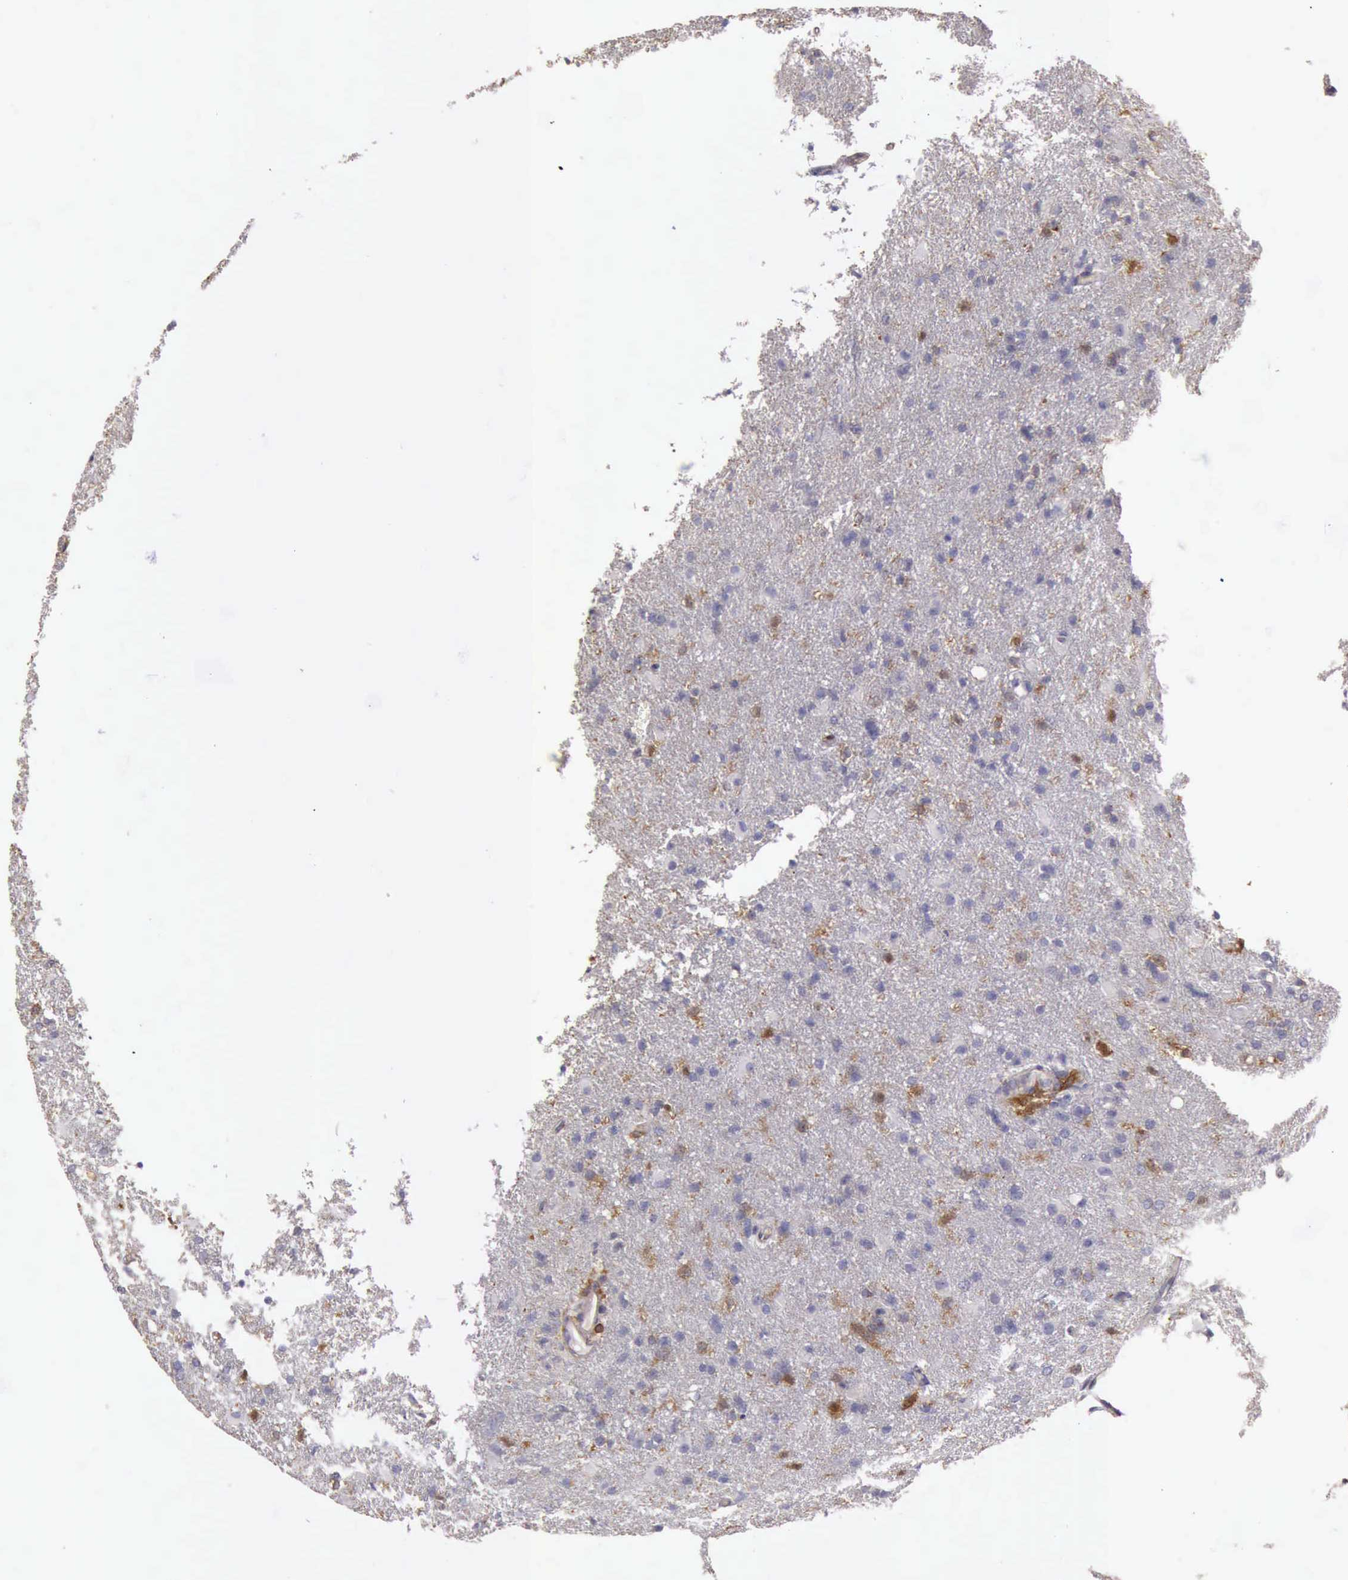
{"staining": {"intensity": "negative", "quantity": "none", "location": "none"}, "tissue": "glioma", "cell_type": "Tumor cells", "image_type": "cancer", "snomed": [{"axis": "morphology", "description": "Glioma, malignant, High grade"}, {"axis": "topography", "description": "Brain"}], "caption": "An immunohistochemistry image of malignant glioma (high-grade) is shown. There is no staining in tumor cells of malignant glioma (high-grade).", "gene": "ARHGAP4", "patient": {"sex": "male", "age": 68}}